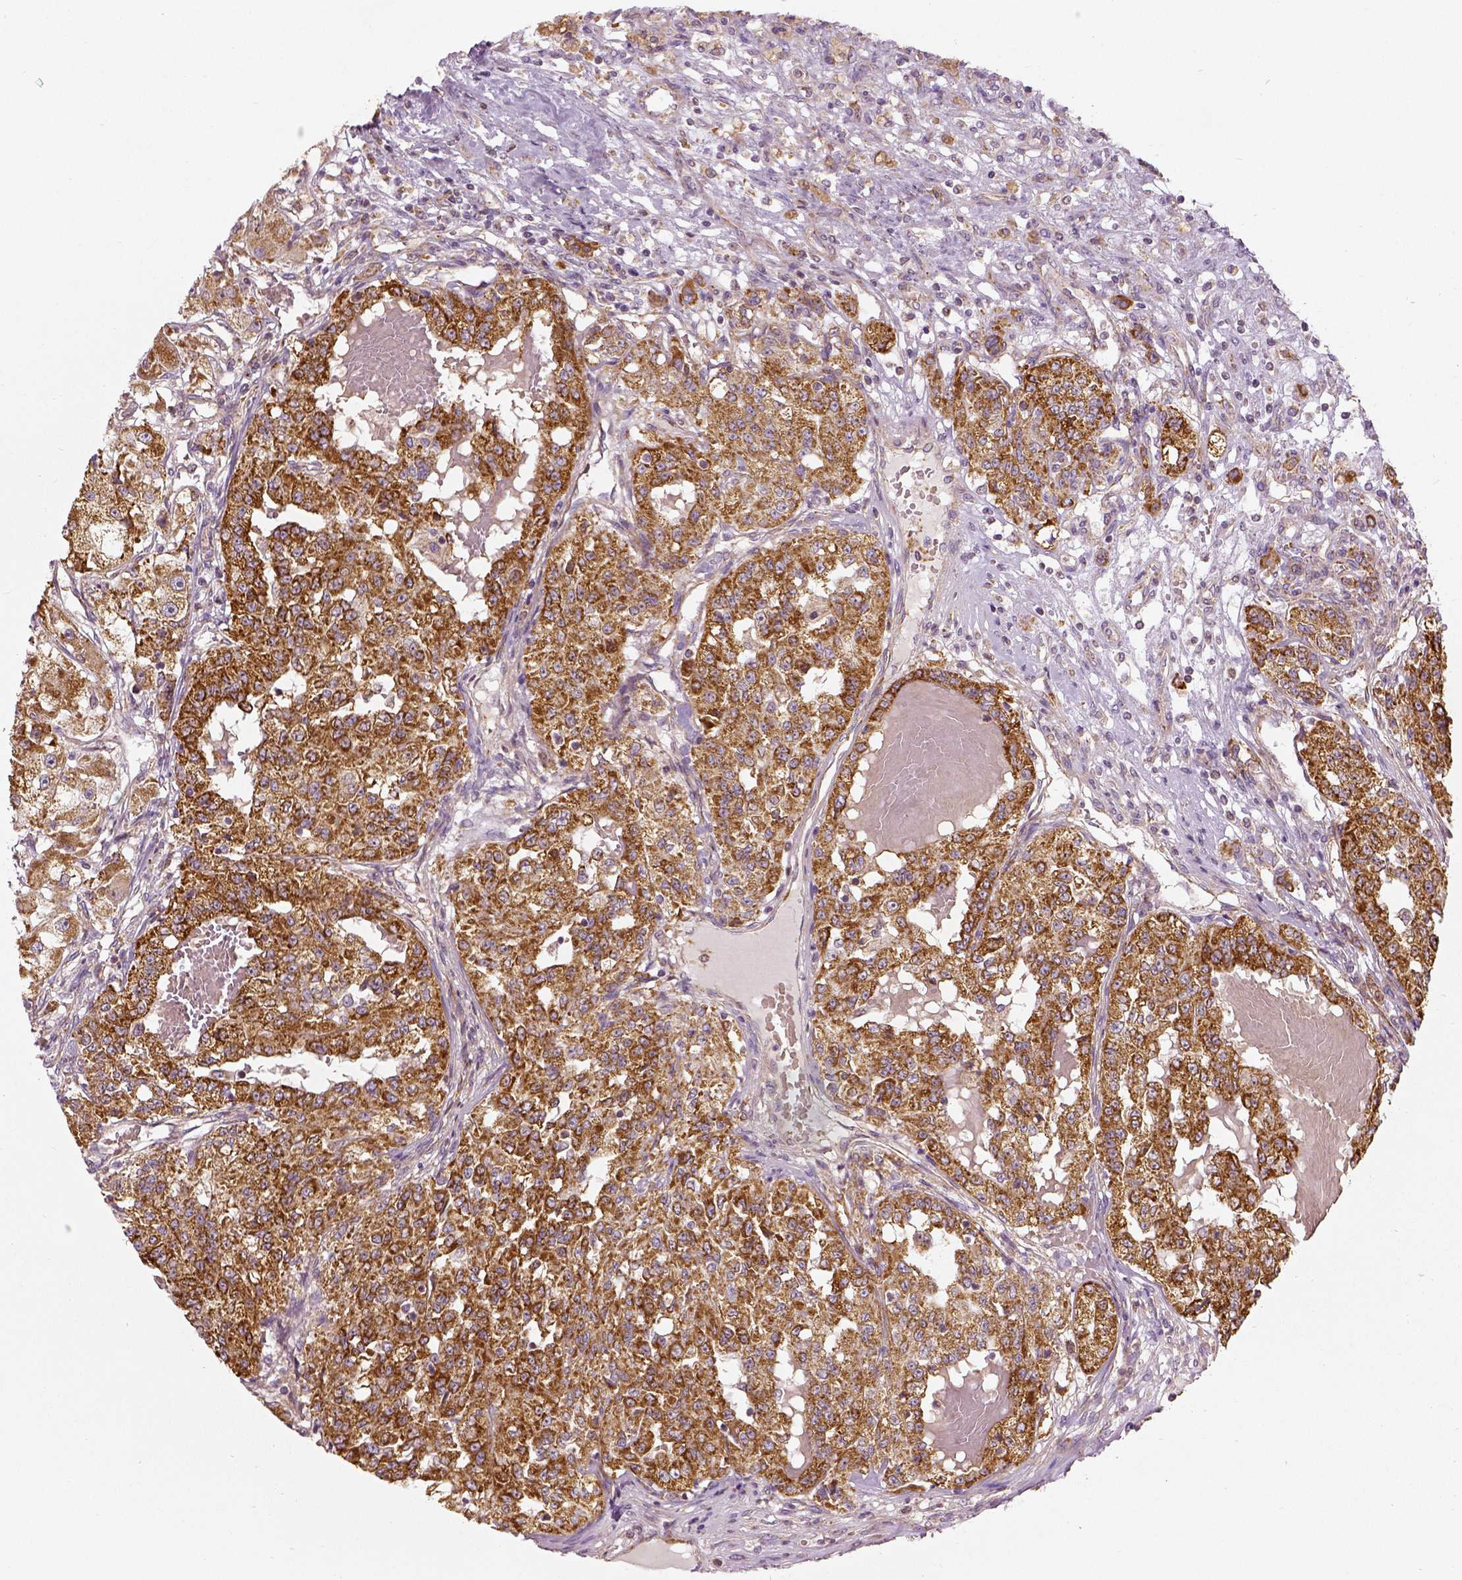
{"staining": {"intensity": "moderate", "quantity": ">75%", "location": "cytoplasmic/membranous"}, "tissue": "renal cancer", "cell_type": "Tumor cells", "image_type": "cancer", "snomed": [{"axis": "morphology", "description": "Adenocarcinoma, NOS"}, {"axis": "topography", "description": "Kidney"}], "caption": "Renal cancer (adenocarcinoma) stained with a protein marker demonstrates moderate staining in tumor cells.", "gene": "PGAM5", "patient": {"sex": "female", "age": 63}}